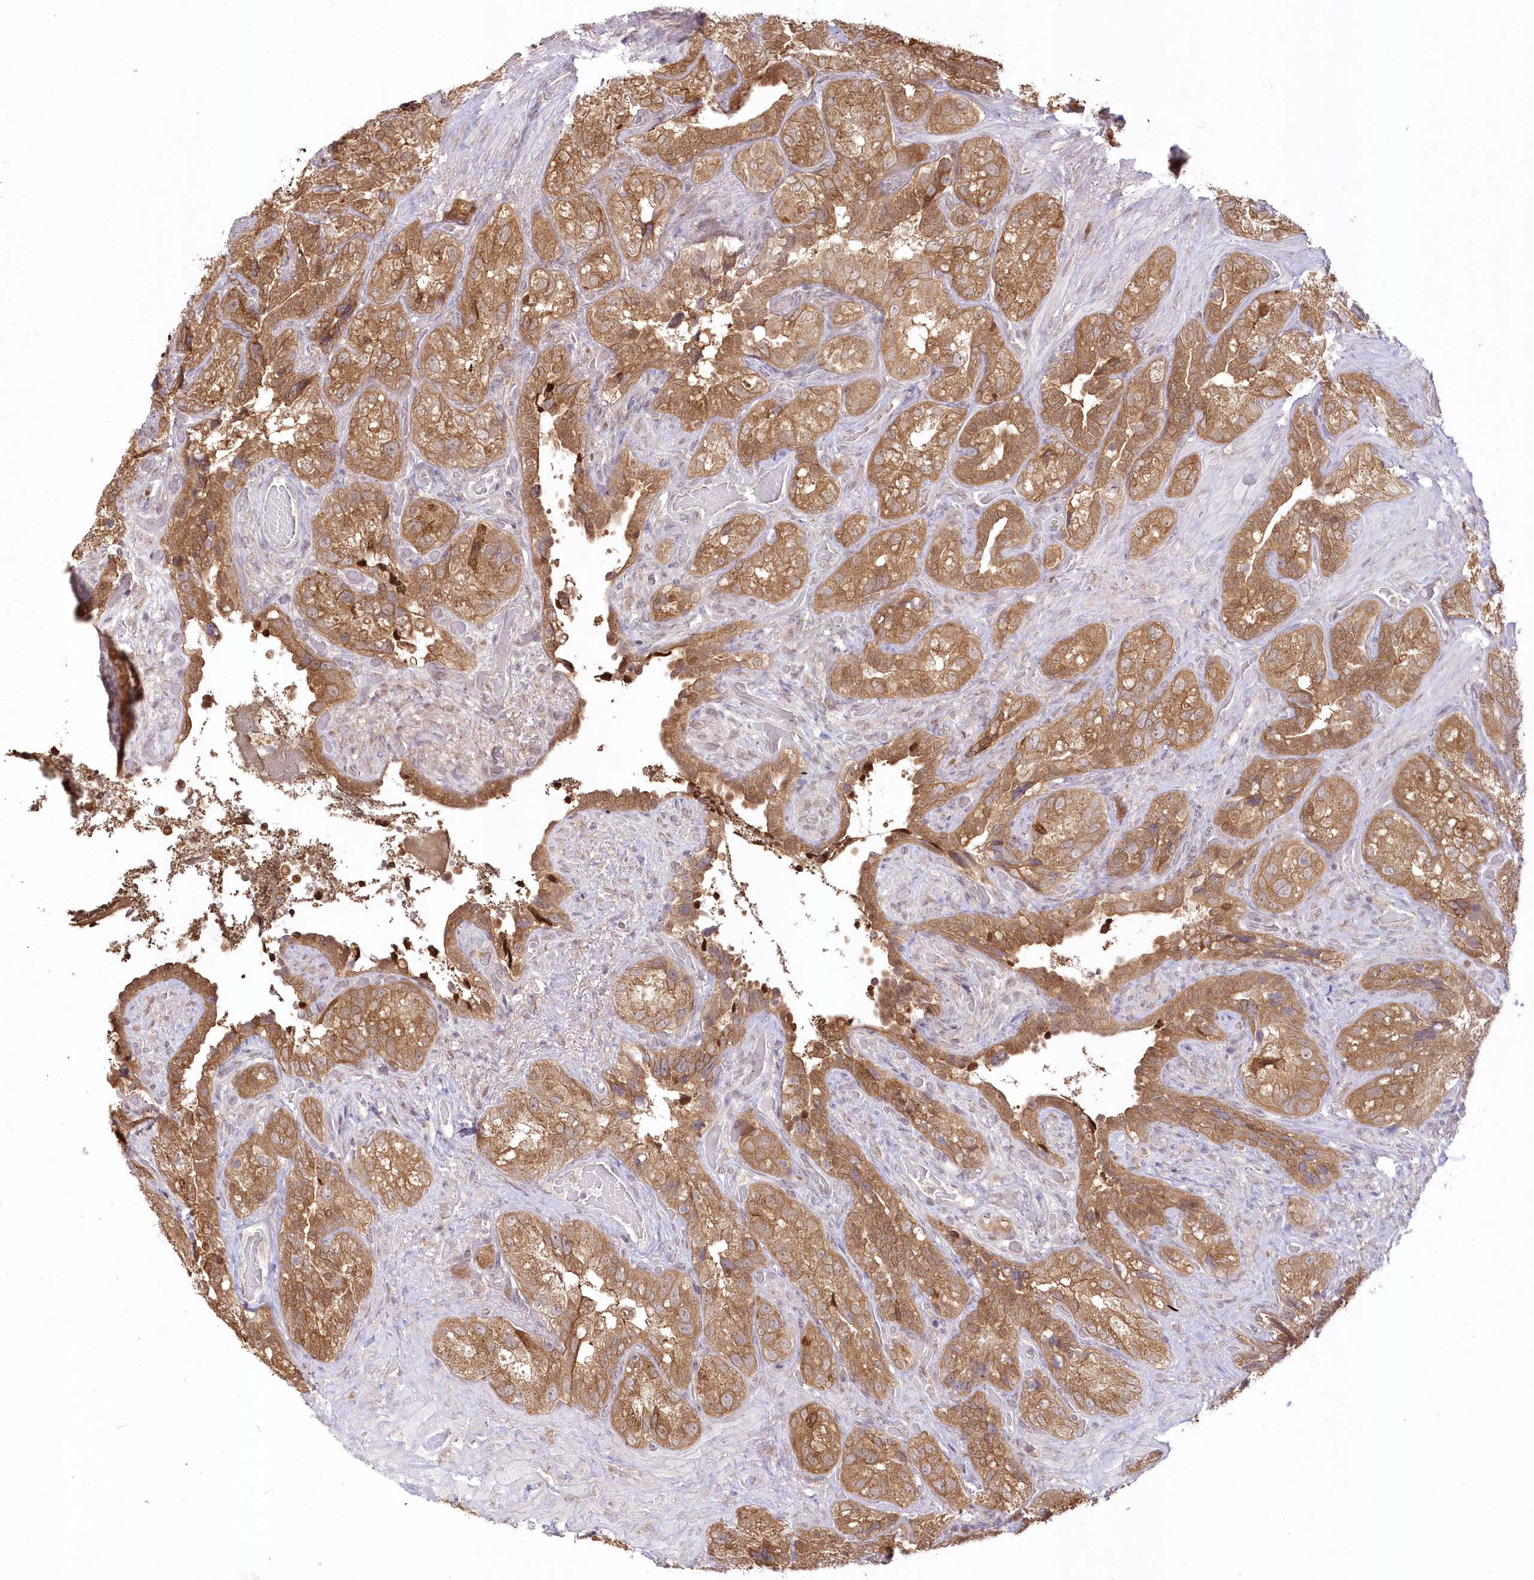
{"staining": {"intensity": "moderate", "quantity": ">75%", "location": "cytoplasmic/membranous"}, "tissue": "seminal vesicle", "cell_type": "Glandular cells", "image_type": "normal", "snomed": [{"axis": "morphology", "description": "Normal tissue, NOS"}, {"axis": "topography", "description": "Seminal veicle"}, {"axis": "topography", "description": "Peripheral nerve tissue"}], "caption": "Moderate cytoplasmic/membranous expression for a protein is identified in approximately >75% of glandular cells of benign seminal vesicle using immunohistochemistry.", "gene": "RNPEP", "patient": {"sex": "male", "age": 67}}